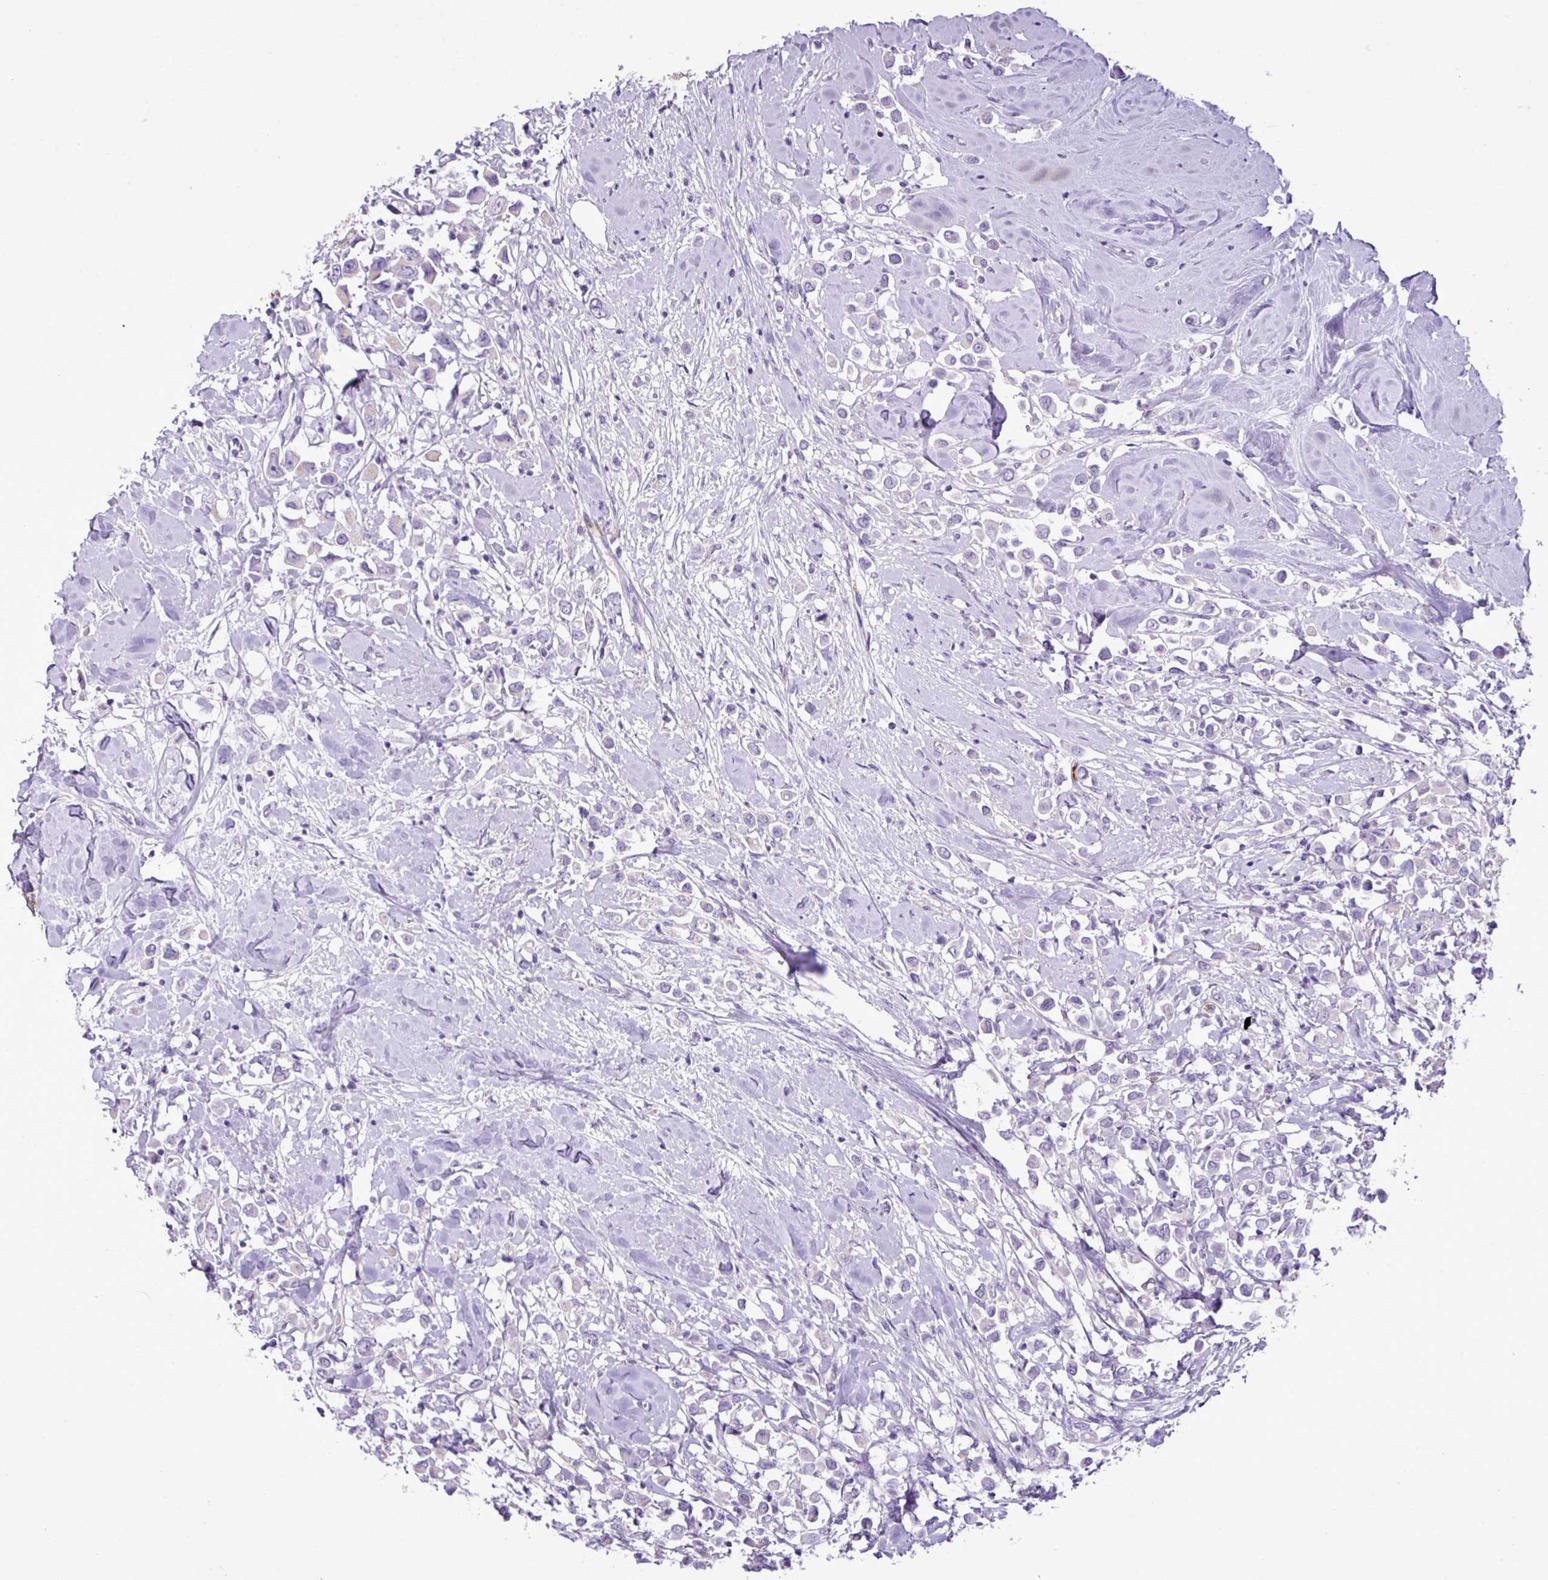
{"staining": {"intensity": "negative", "quantity": "none", "location": "none"}, "tissue": "breast cancer", "cell_type": "Tumor cells", "image_type": "cancer", "snomed": [{"axis": "morphology", "description": "Duct carcinoma"}, {"axis": "topography", "description": "Breast"}], "caption": "An immunohistochemistry (IHC) histopathology image of invasive ductal carcinoma (breast) is shown. There is no staining in tumor cells of invasive ductal carcinoma (breast).", "gene": "ZSCAN5A", "patient": {"sex": "female", "age": 61}}